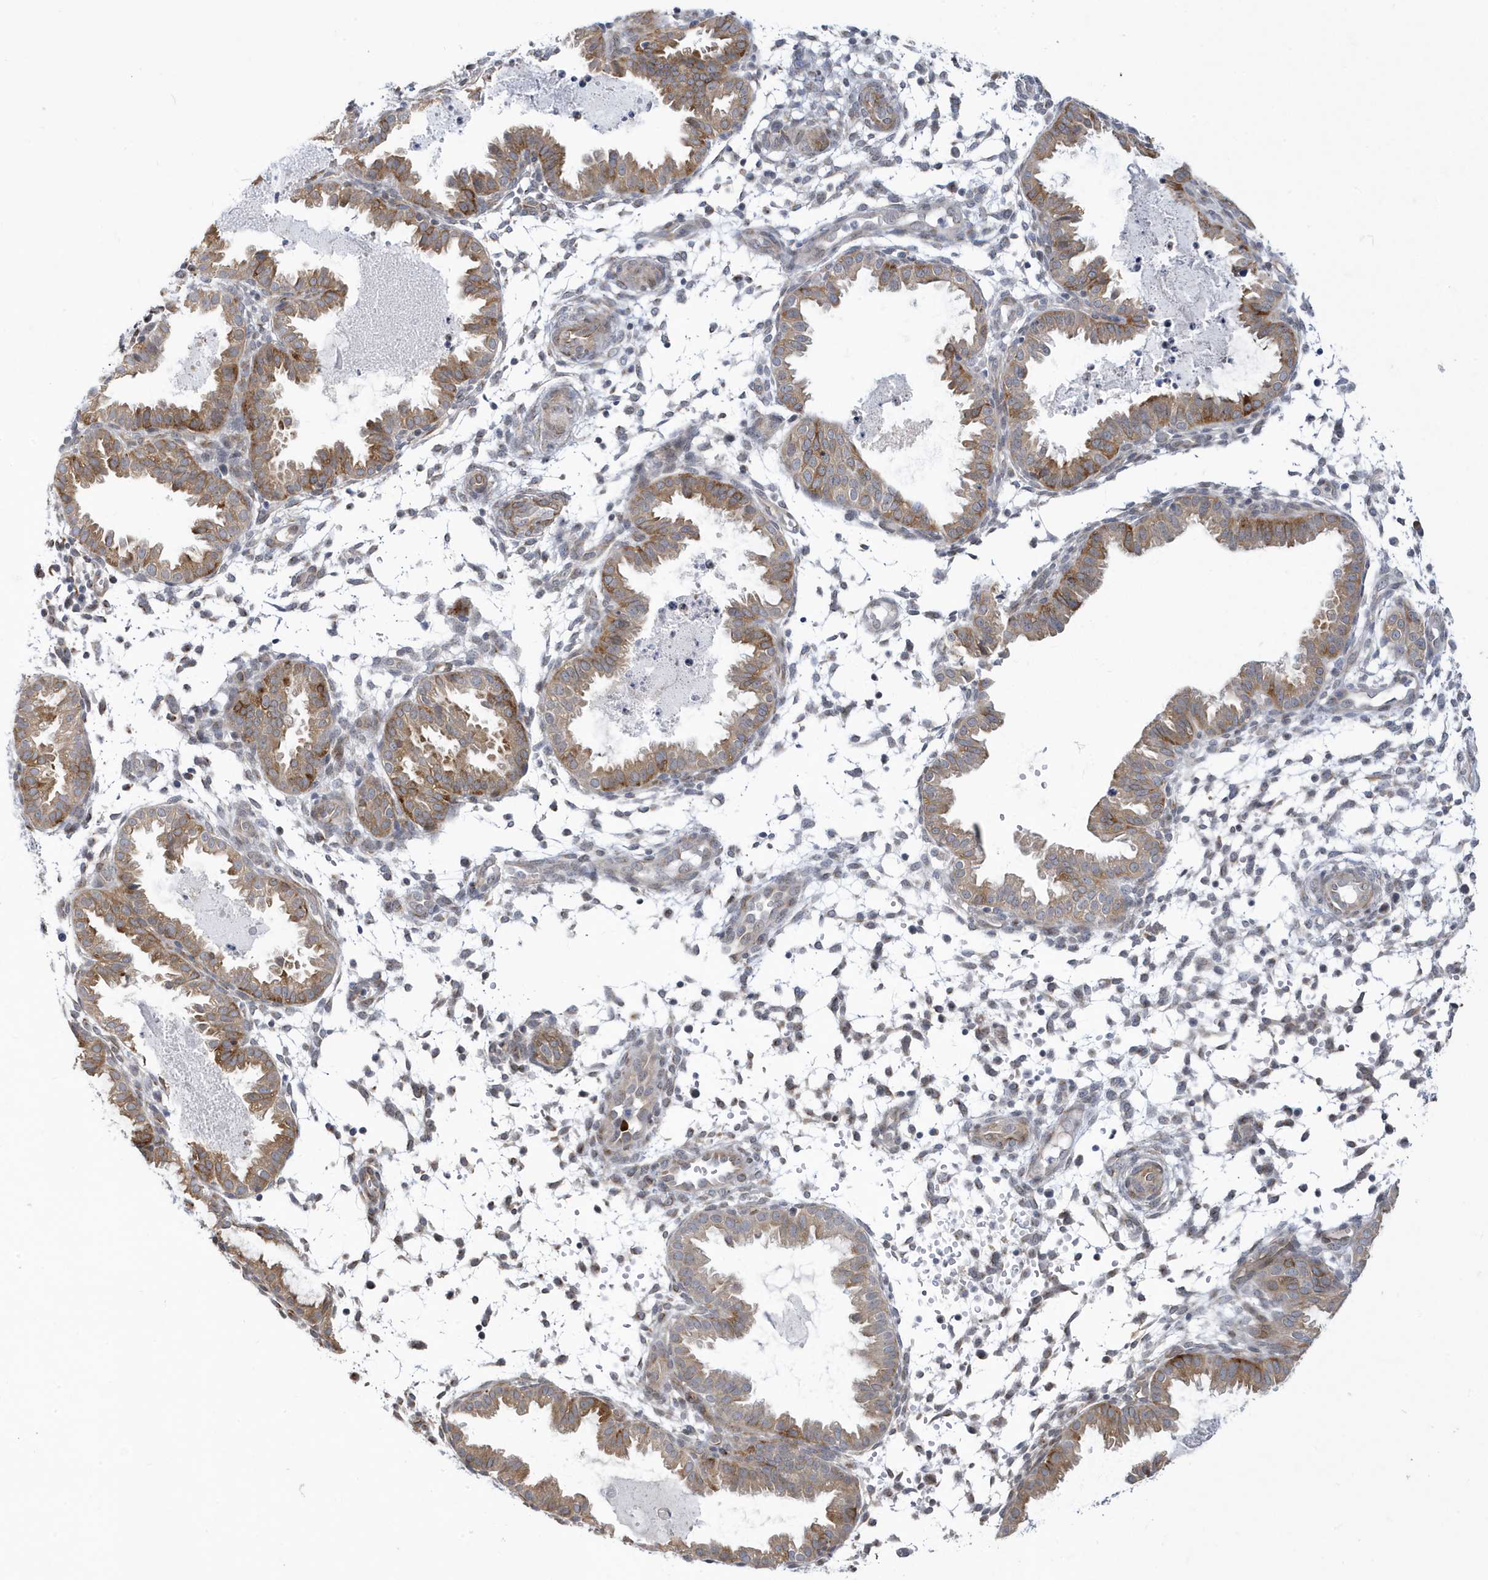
{"staining": {"intensity": "moderate", "quantity": "<25%", "location": "cytoplasmic/membranous"}, "tissue": "endometrium", "cell_type": "Cells in endometrial stroma", "image_type": "normal", "snomed": [{"axis": "morphology", "description": "Normal tissue, NOS"}, {"axis": "topography", "description": "Endometrium"}], "caption": "This is an image of immunohistochemistry staining of benign endometrium, which shows moderate positivity in the cytoplasmic/membranous of cells in endometrial stroma.", "gene": "ZNF654", "patient": {"sex": "female", "age": 33}}